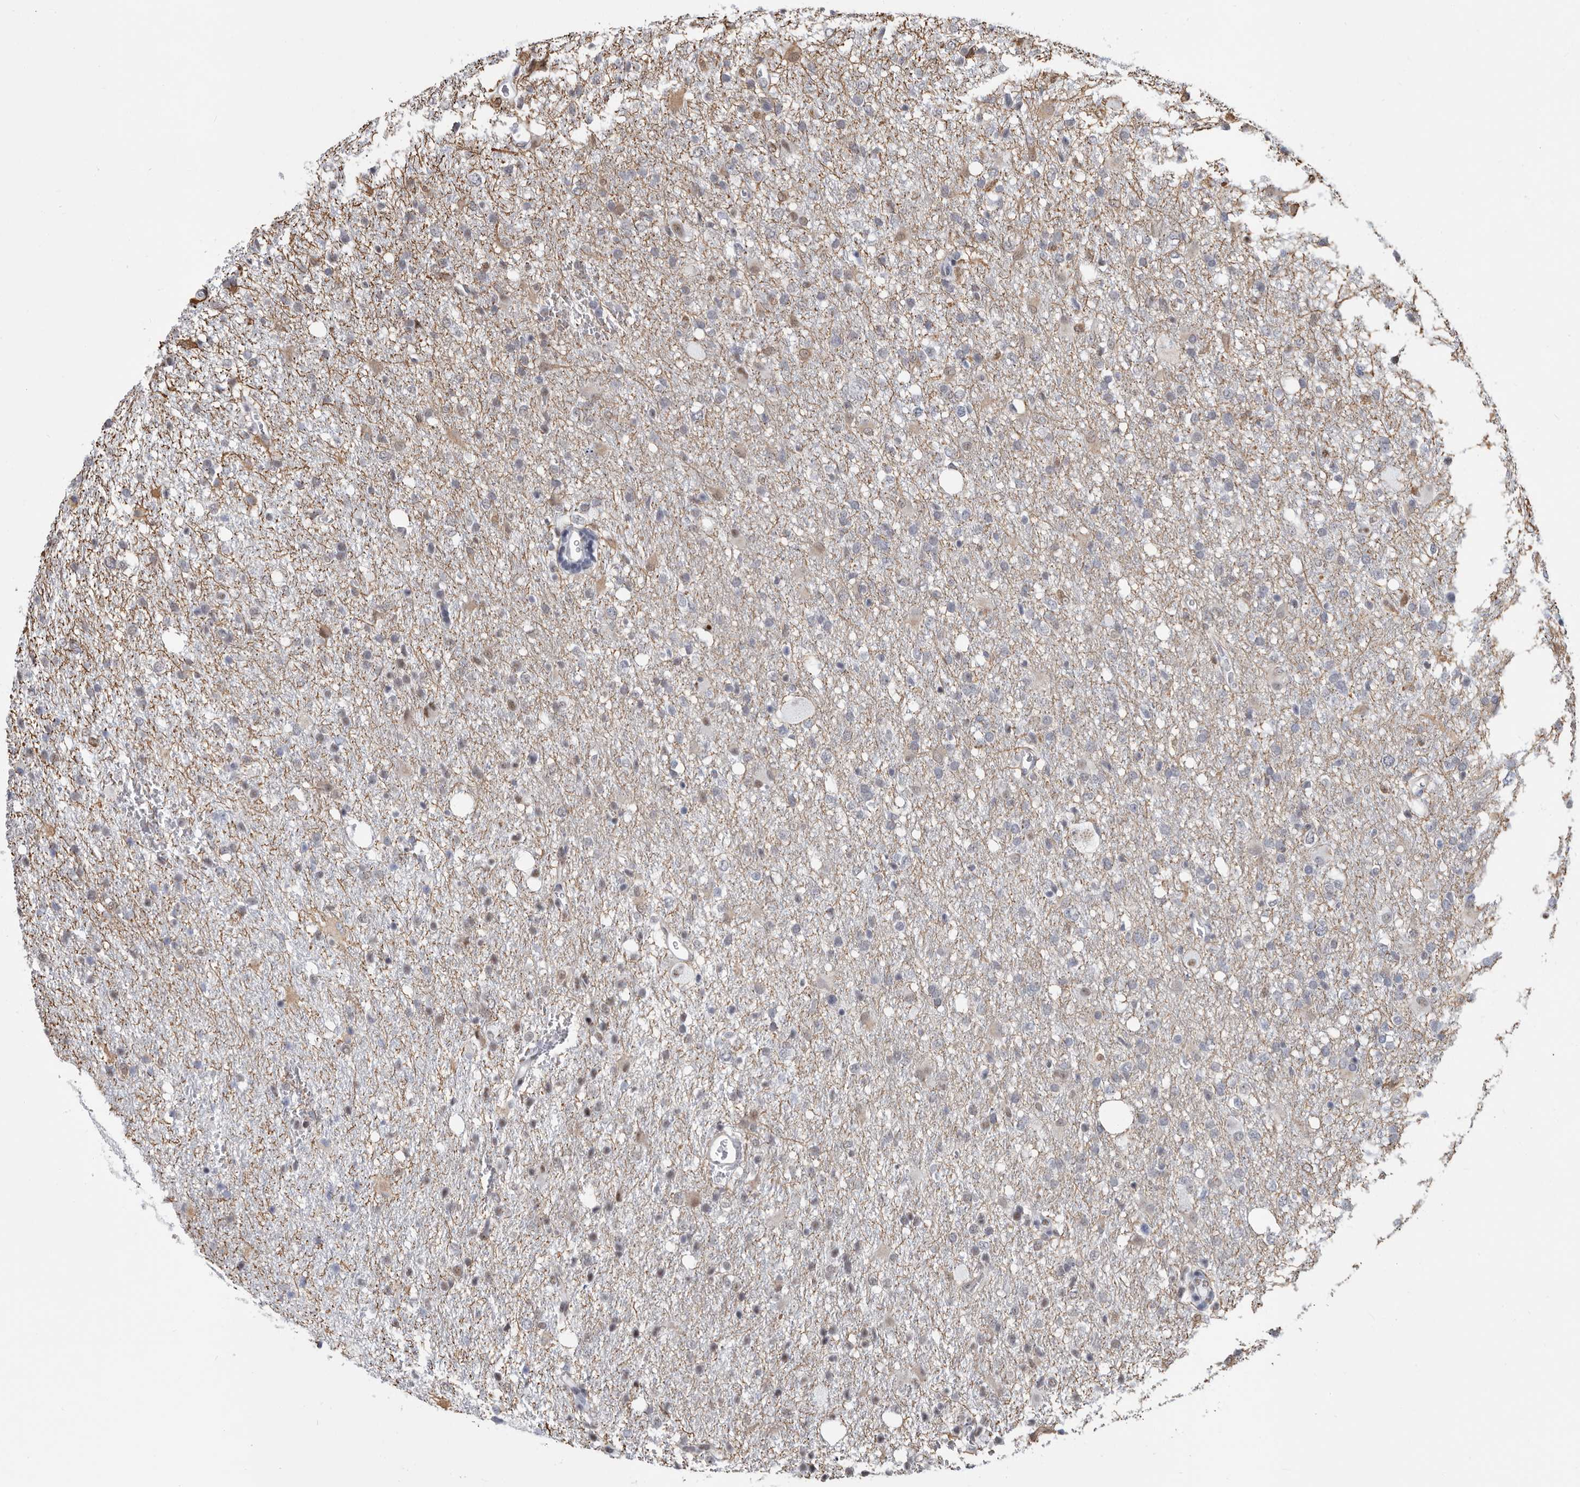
{"staining": {"intensity": "weak", "quantity": "<25%", "location": "nuclear"}, "tissue": "glioma", "cell_type": "Tumor cells", "image_type": "cancer", "snomed": [{"axis": "morphology", "description": "Glioma, malignant, High grade"}, {"axis": "topography", "description": "Brain"}], "caption": "Immunohistochemistry of glioma displays no staining in tumor cells.", "gene": "WRAP73", "patient": {"sex": "female", "age": 57}}